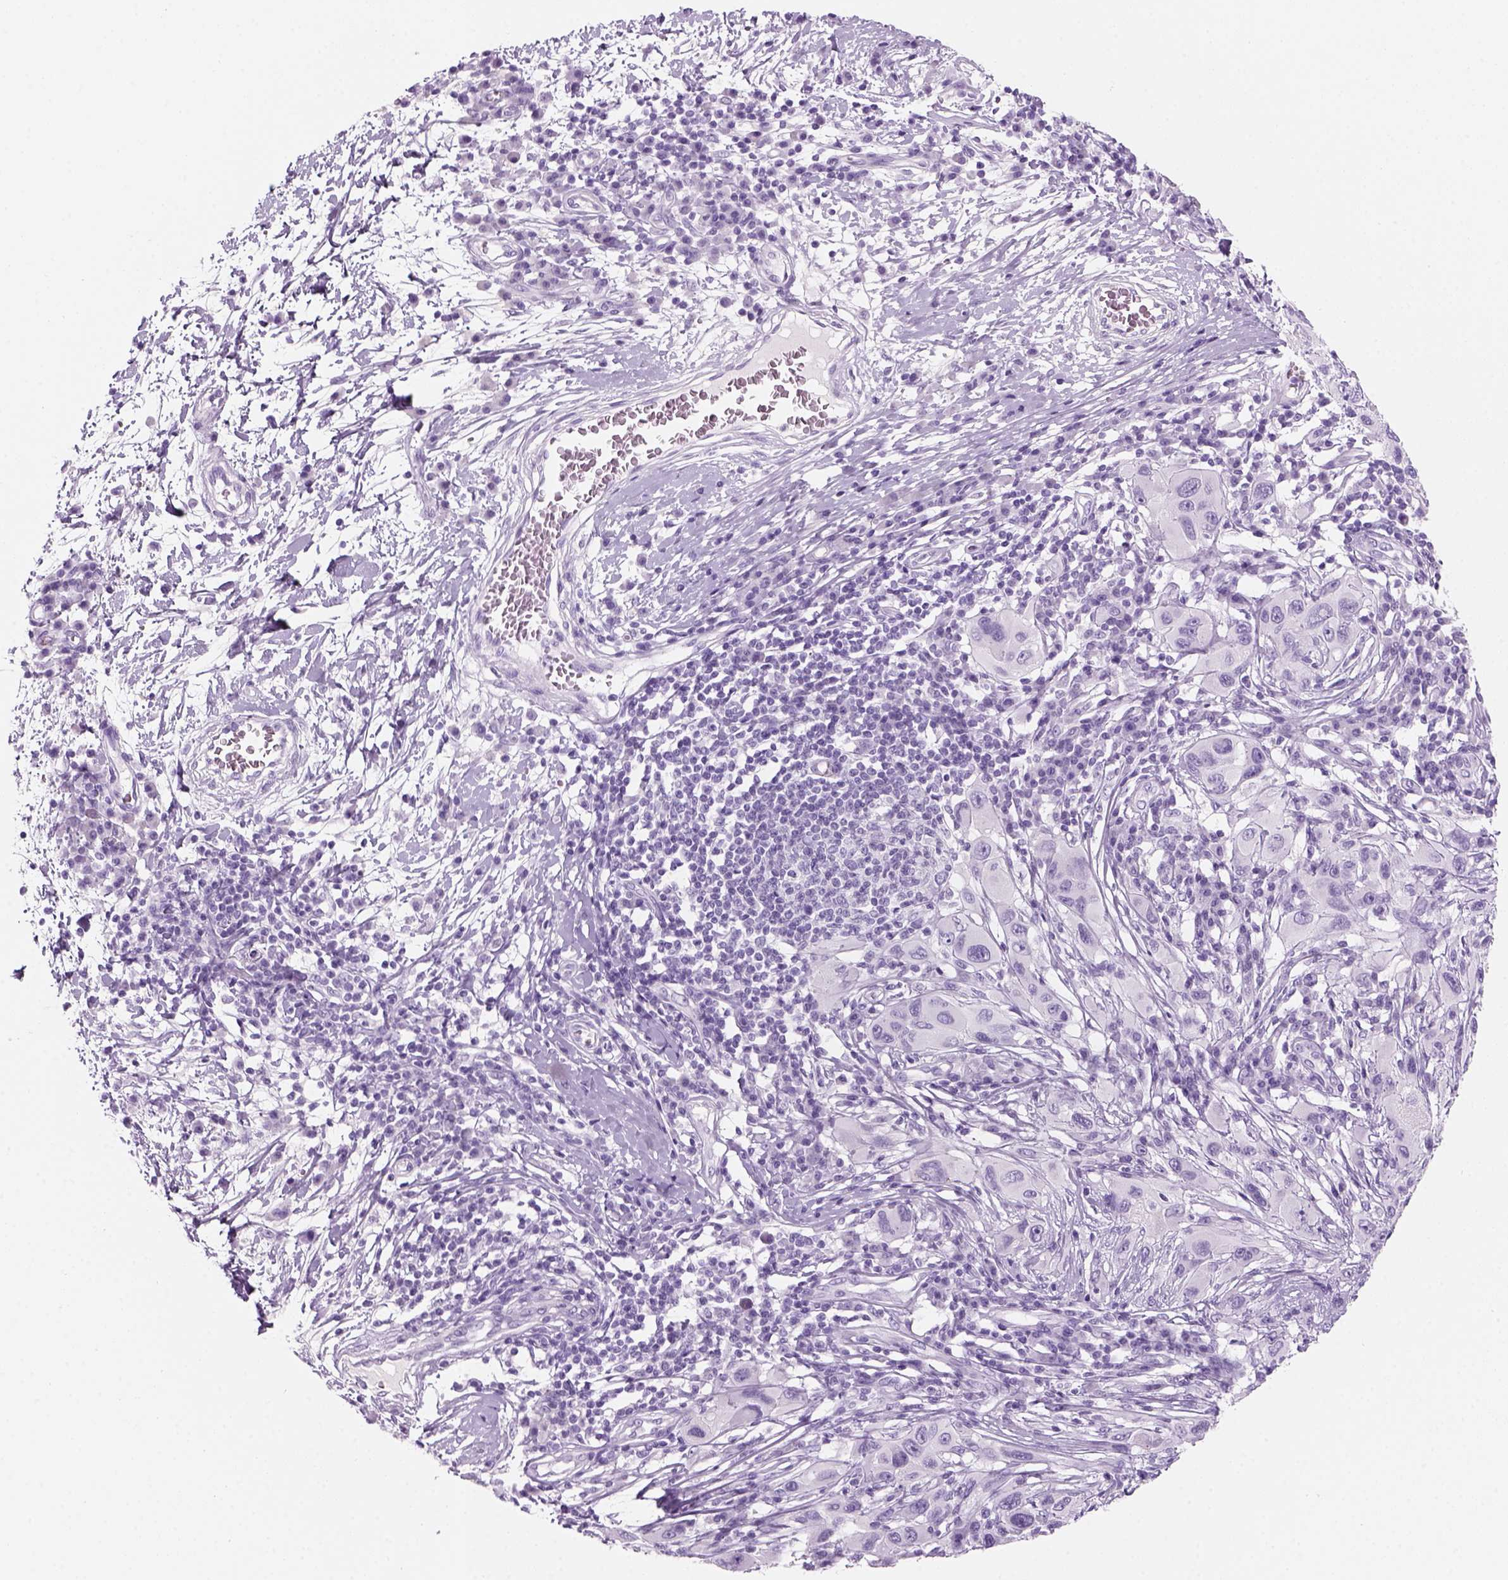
{"staining": {"intensity": "negative", "quantity": "none", "location": "none"}, "tissue": "melanoma", "cell_type": "Tumor cells", "image_type": "cancer", "snomed": [{"axis": "morphology", "description": "Malignant melanoma, NOS"}, {"axis": "topography", "description": "Skin"}], "caption": "A histopathology image of human melanoma is negative for staining in tumor cells.", "gene": "KRTAP11-1", "patient": {"sex": "male", "age": 53}}